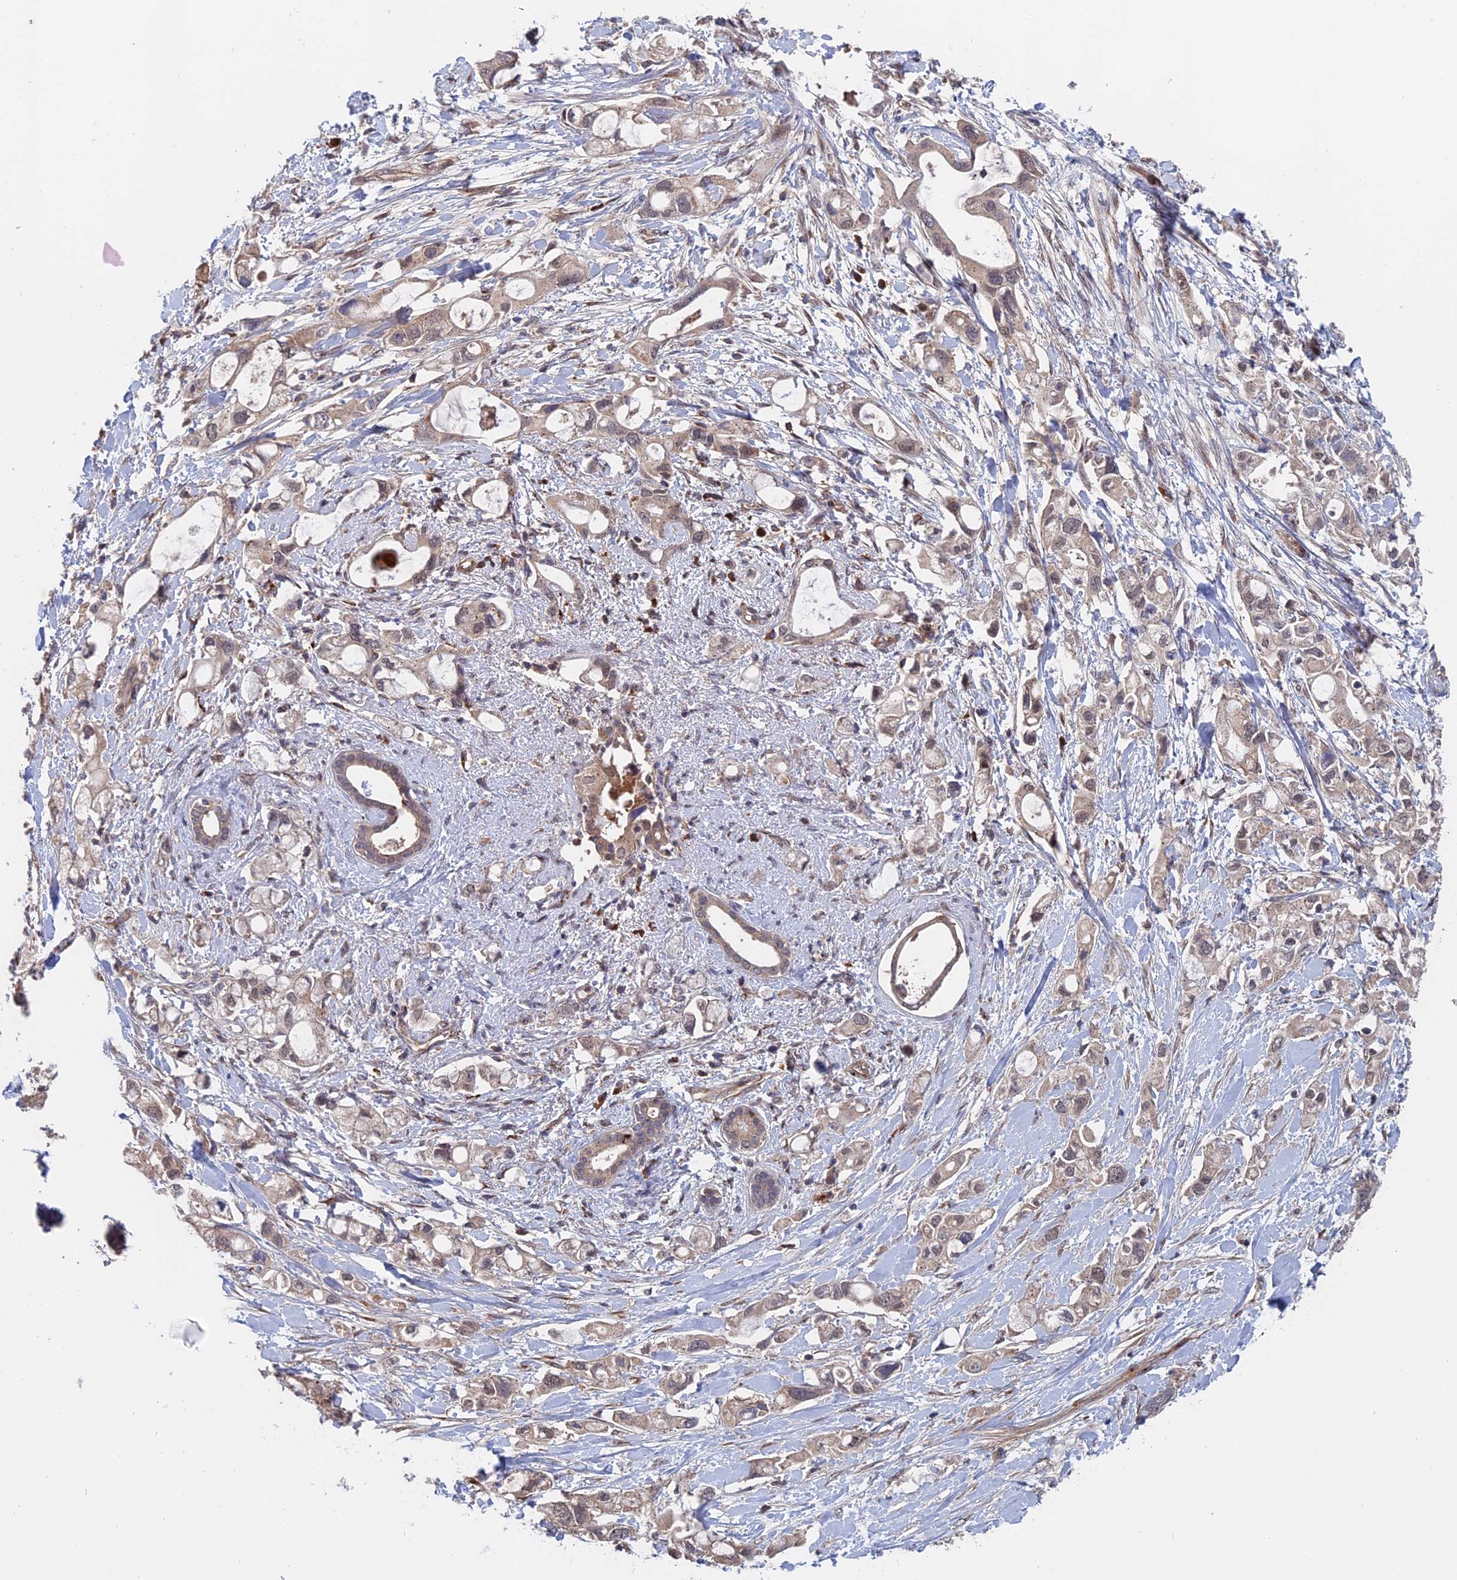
{"staining": {"intensity": "weak", "quantity": "<25%", "location": "cytoplasmic/membranous"}, "tissue": "pancreatic cancer", "cell_type": "Tumor cells", "image_type": "cancer", "snomed": [{"axis": "morphology", "description": "Adenocarcinoma, NOS"}, {"axis": "topography", "description": "Pancreas"}], "caption": "This is an immunohistochemistry (IHC) histopathology image of human adenocarcinoma (pancreatic). There is no positivity in tumor cells.", "gene": "TRAPPC2L", "patient": {"sex": "female", "age": 56}}